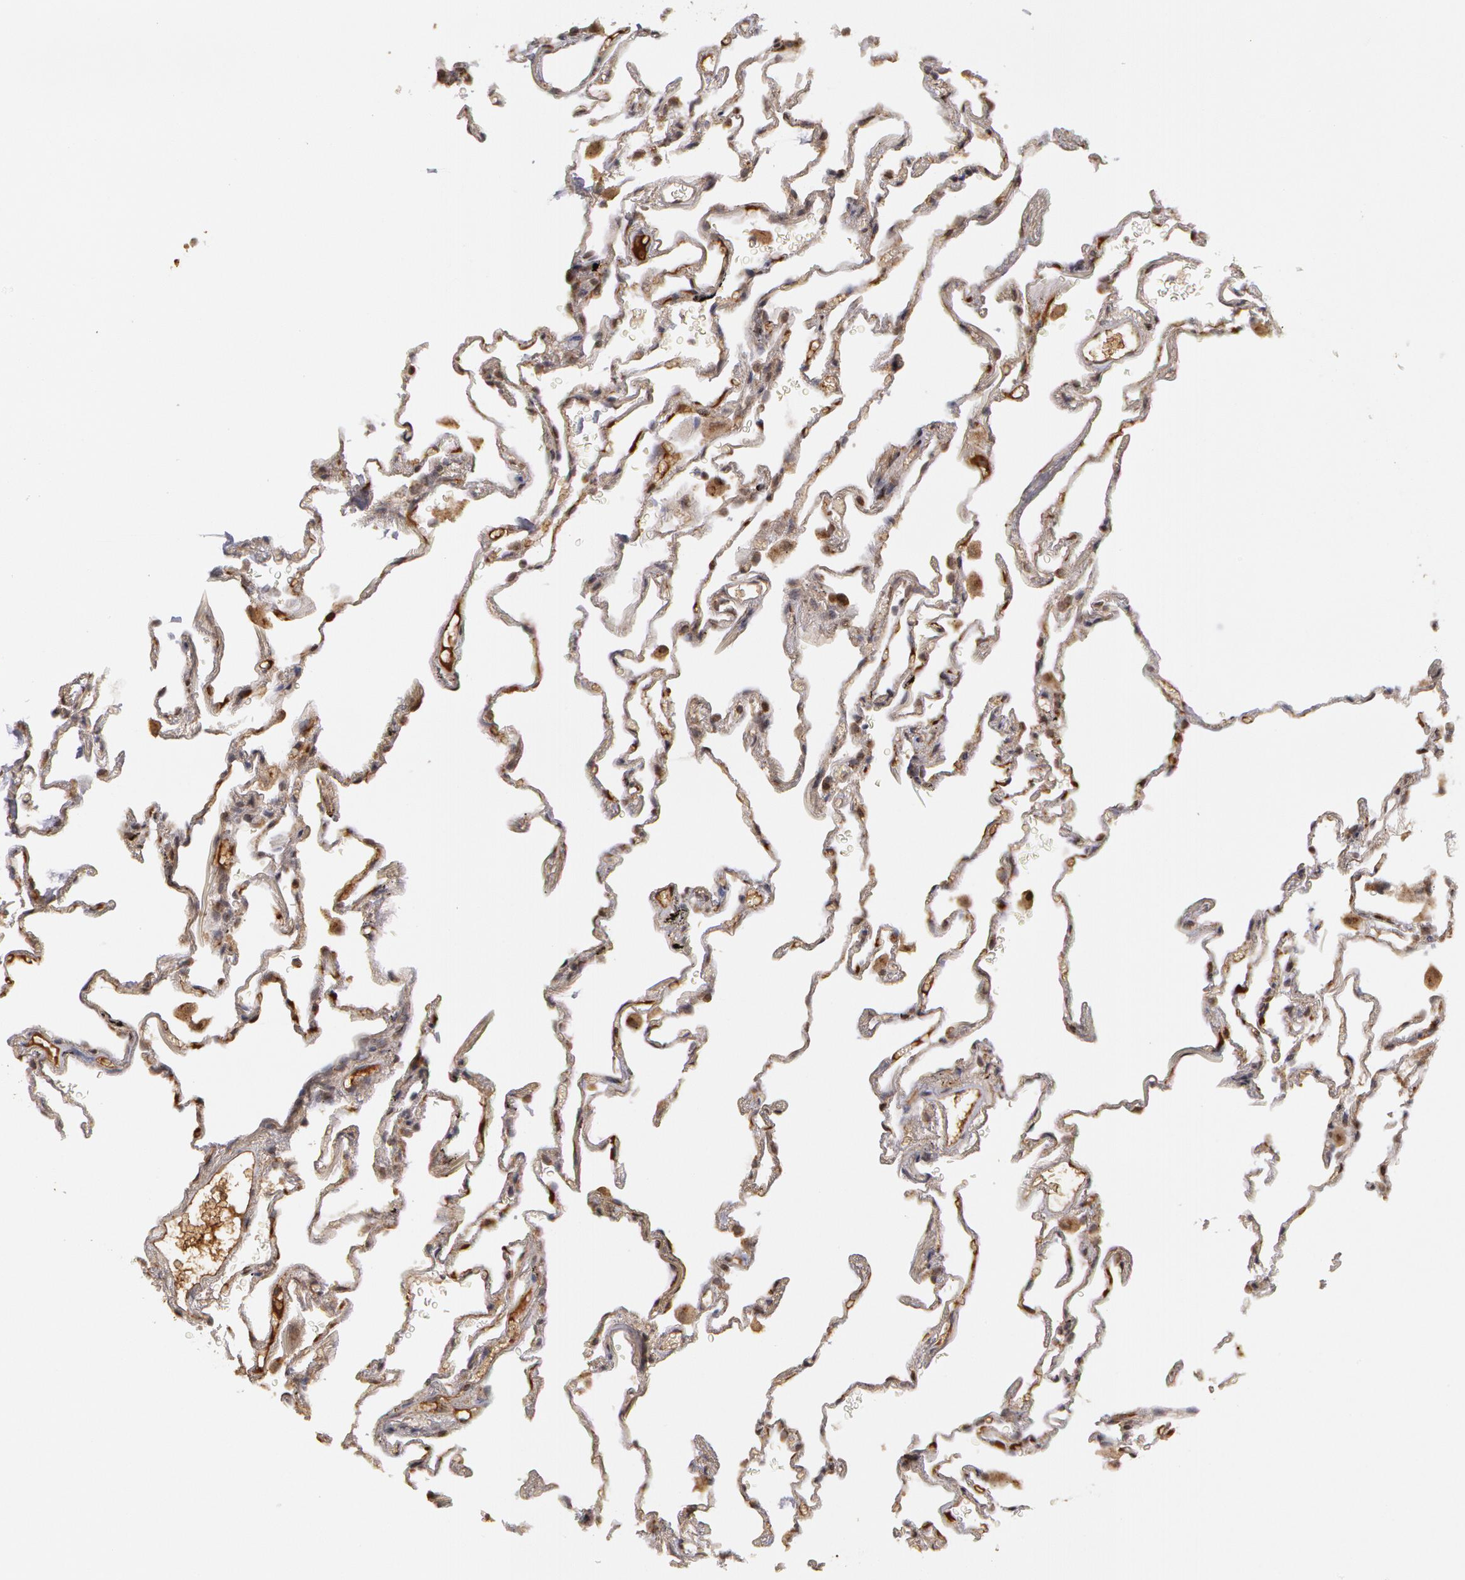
{"staining": {"intensity": "moderate", "quantity": "25%-75%", "location": "nuclear"}, "tissue": "lung", "cell_type": "Alveolar cells", "image_type": "normal", "snomed": [{"axis": "morphology", "description": "Normal tissue, NOS"}, {"axis": "morphology", "description": "Inflammation, NOS"}, {"axis": "topography", "description": "Lung"}], "caption": "A high-resolution histopathology image shows IHC staining of unremarkable lung, which shows moderate nuclear staining in approximately 25%-75% of alveolar cells. The protein of interest is stained brown, and the nuclei are stained in blue (DAB IHC with brightfield microscopy, high magnification).", "gene": "STX5", "patient": {"sex": "male", "age": 69}}